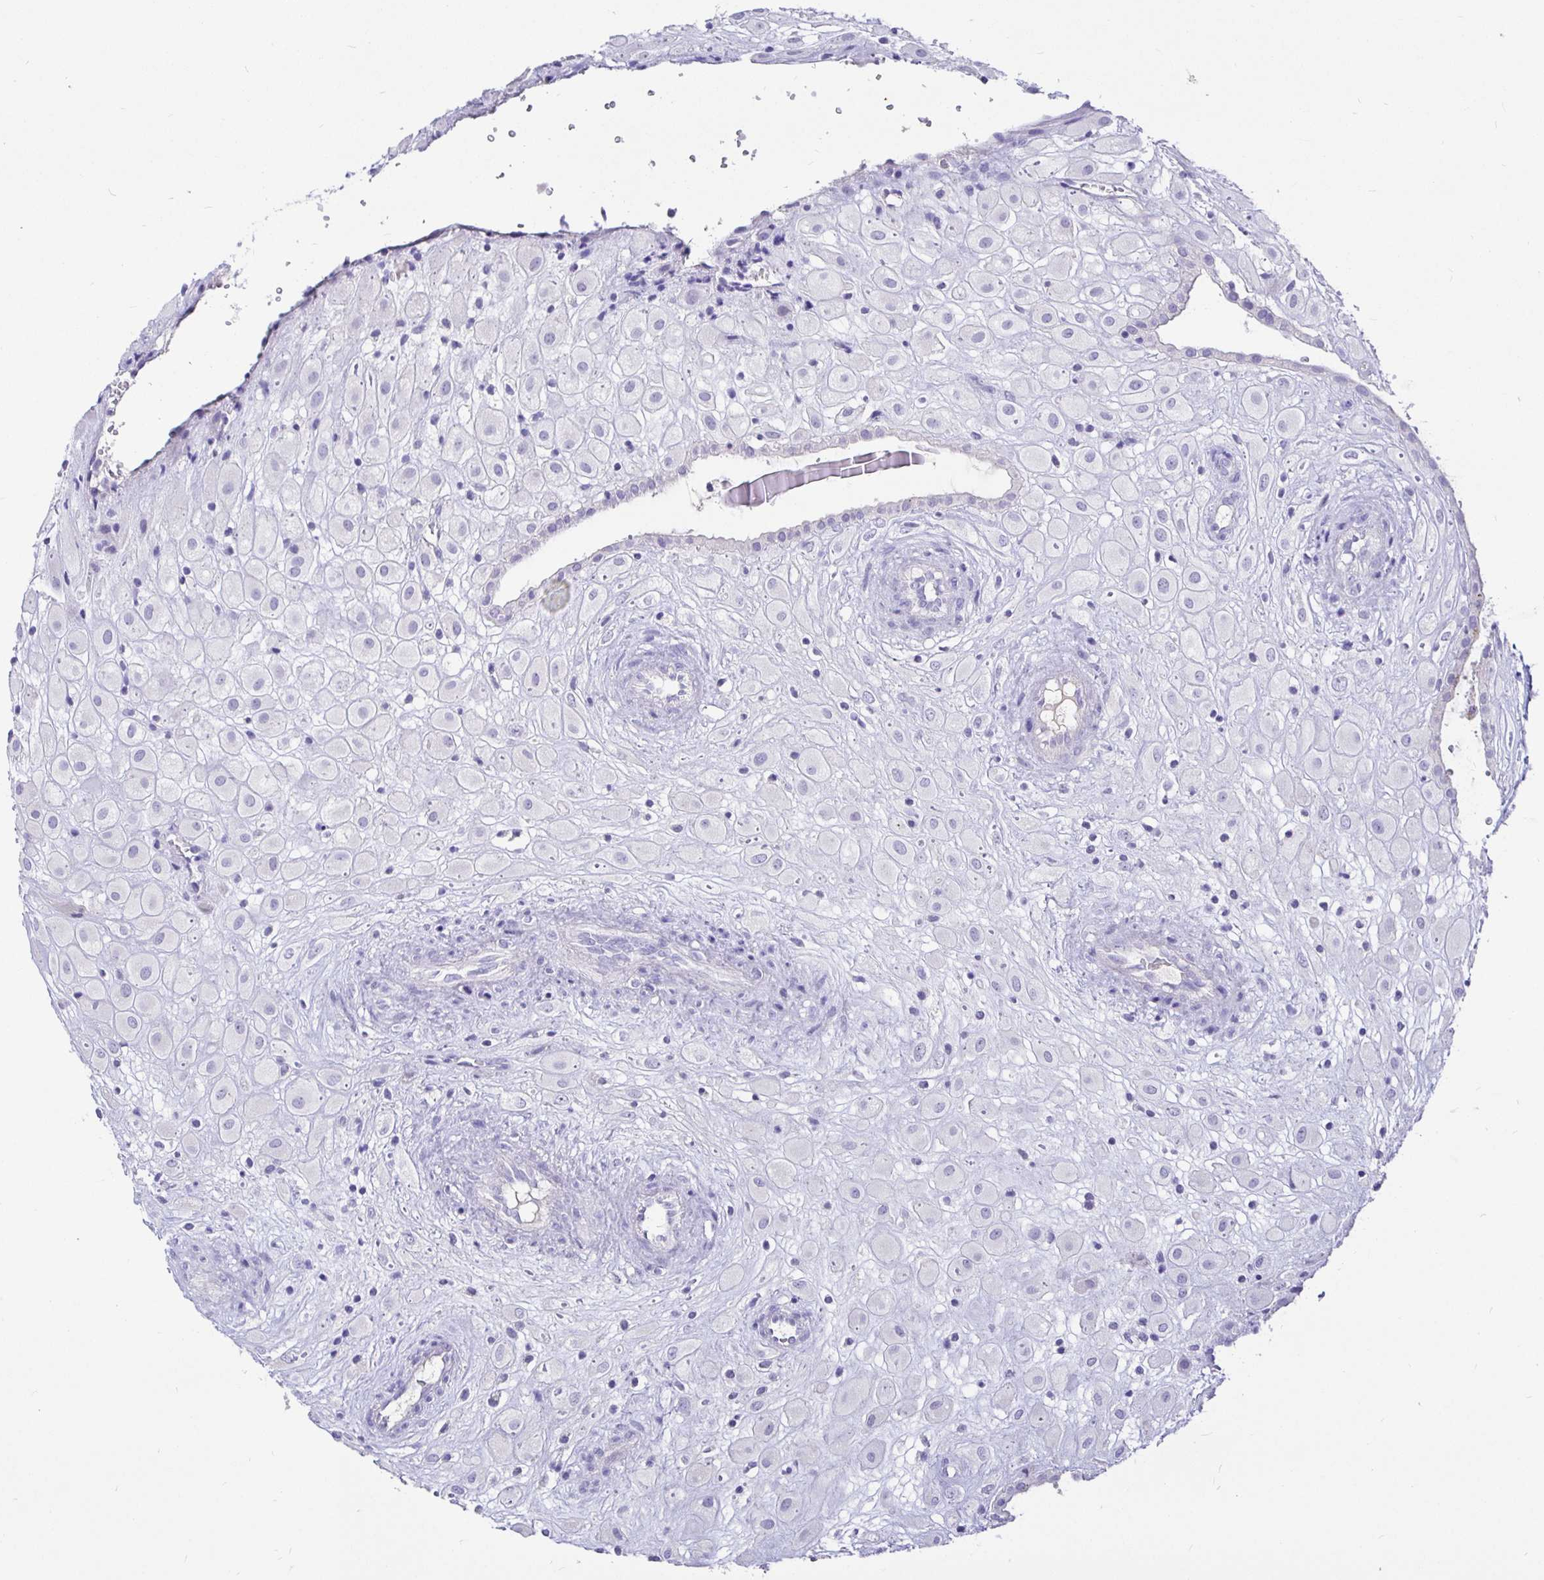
{"staining": {"intensity": "negative", "quantity": "none", "location": "none"}, "tissue": "placenta", "cell_type": "Decidual cells", "image_type": "normal", "snomed": [{"axis": "morphology", "description": "Normal tissue, NOS"}, {"axis": "topography", "description": "Placenta"}], "caption": "The micrograph demonstrates no staining of decidual cells in unremarkable placenta.", "gene": "TPTE", "patient": {"sex": "female", "age": 24}}